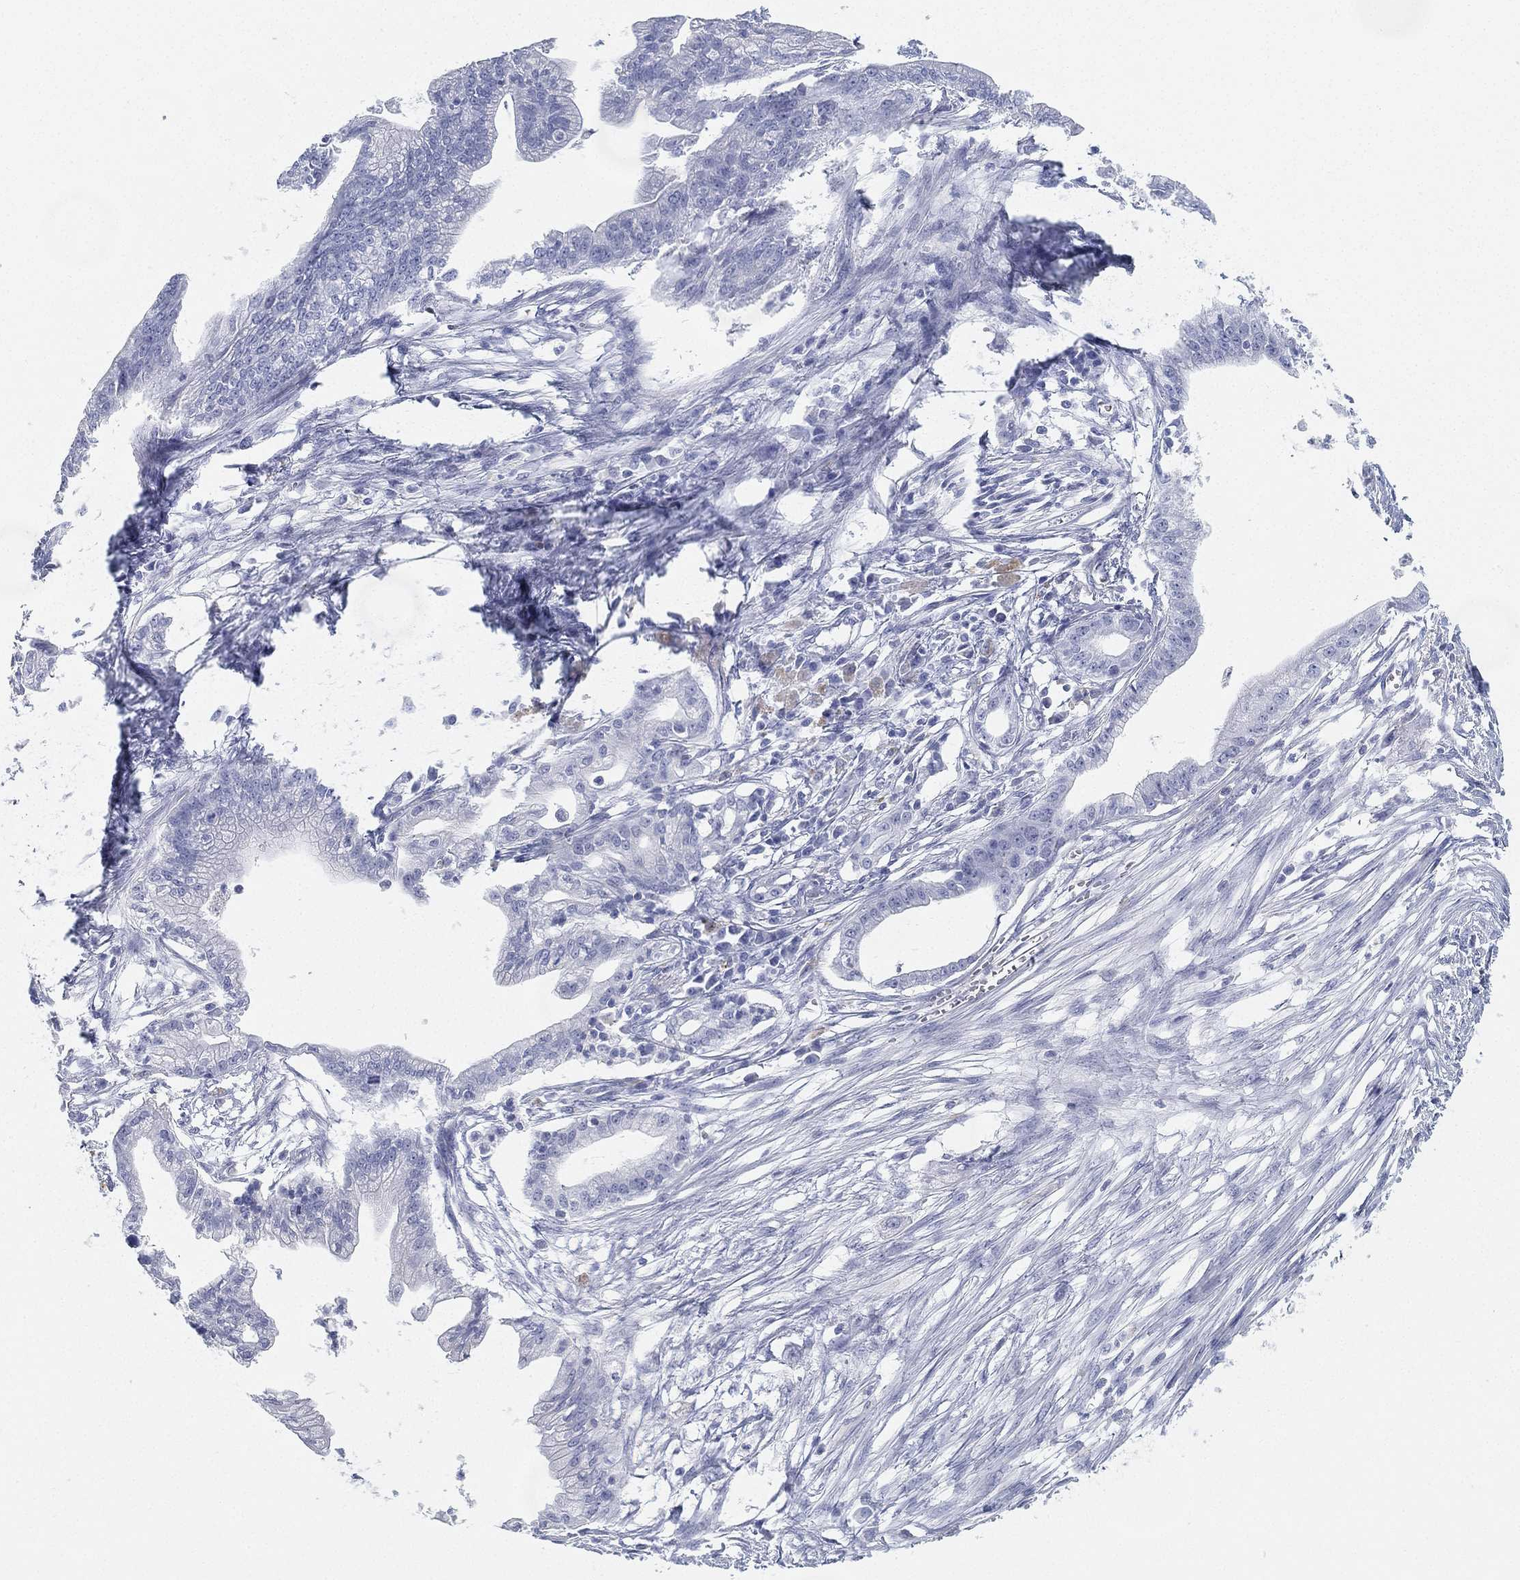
{"staining": {"intensity": "negative", "quantity": "none", "location": "none"}, "tissue": "pancreatic cancer", "cell_type": "Tumor cells", "image_type": "cancer", "snomed": [{"axis": "morphology", "description": "Normal tissue, NOS"}, {"axis": "morphology", "description": "Adenocarcinoma, NOS"}, {"axis": "topography", "description": "Pancreas"}], "caption": "Human adenocarcinoma (pancreatic) stained for a protein using immunohistochemistry (IHC) demonstrates no staining in tumor cells.", "gene": "GPR61", "patient": {"sex": "female", "age": 58}}